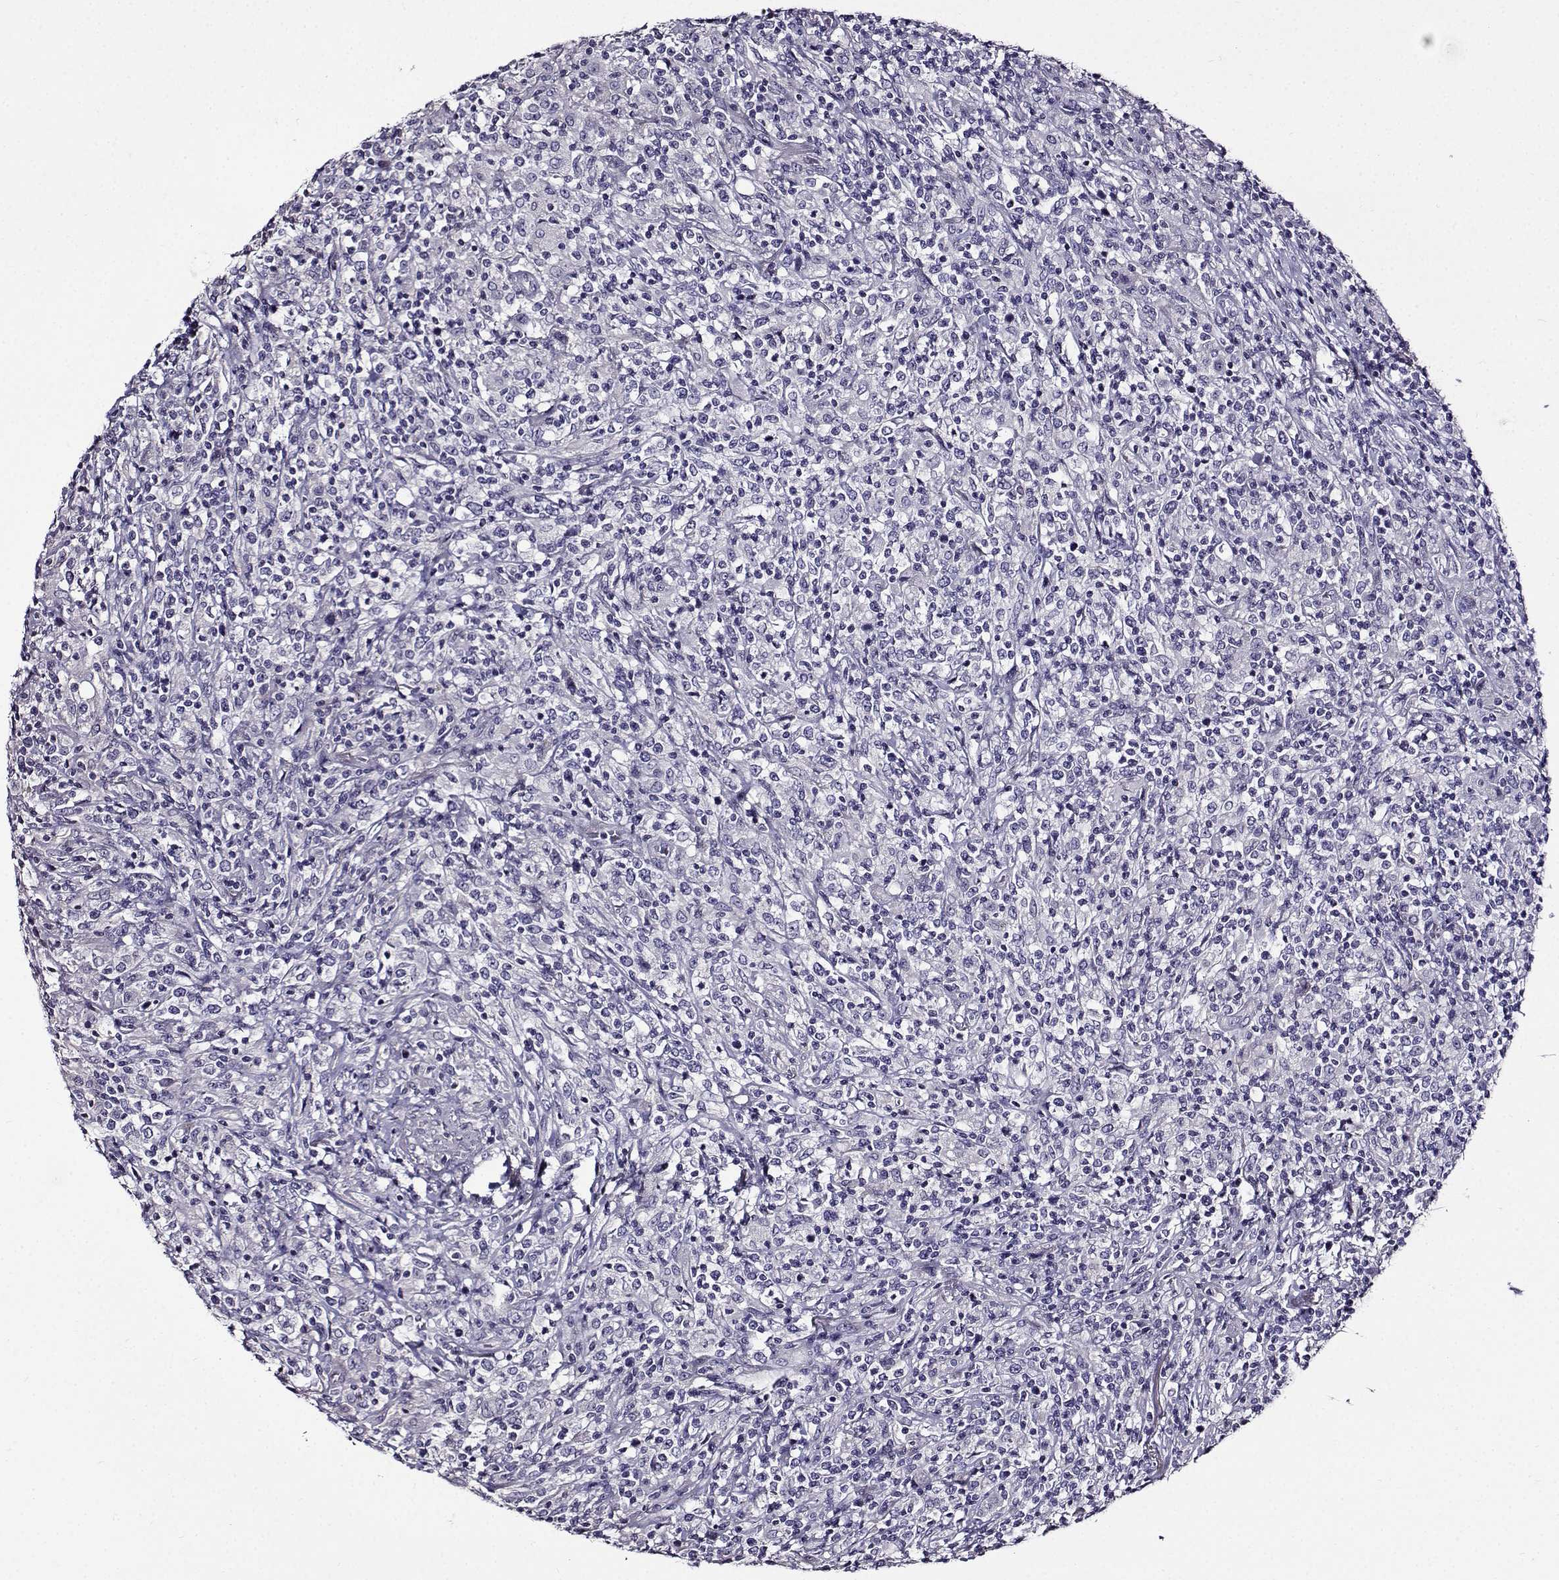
{"staining": {"intensity": "negative", "quantity": "none", "location": "none"}, "tissue": "lymphoma", "cell_type": "Tumor cells", "image_type": "cancer", "snomed": [{"axis": "morphology", "description": "Malignant lymphoma, non-Hodgkin's type, High grade"}, {"axis": "topography", "description": "Lung"}], "caption": "The photomicrograph demonstrates no staining of tumor cells in high-grade malignant lymphoma, non-Hodgkin's type.", "gene": "TMEM266", "patient": {"sex": "male", "age": 79}}